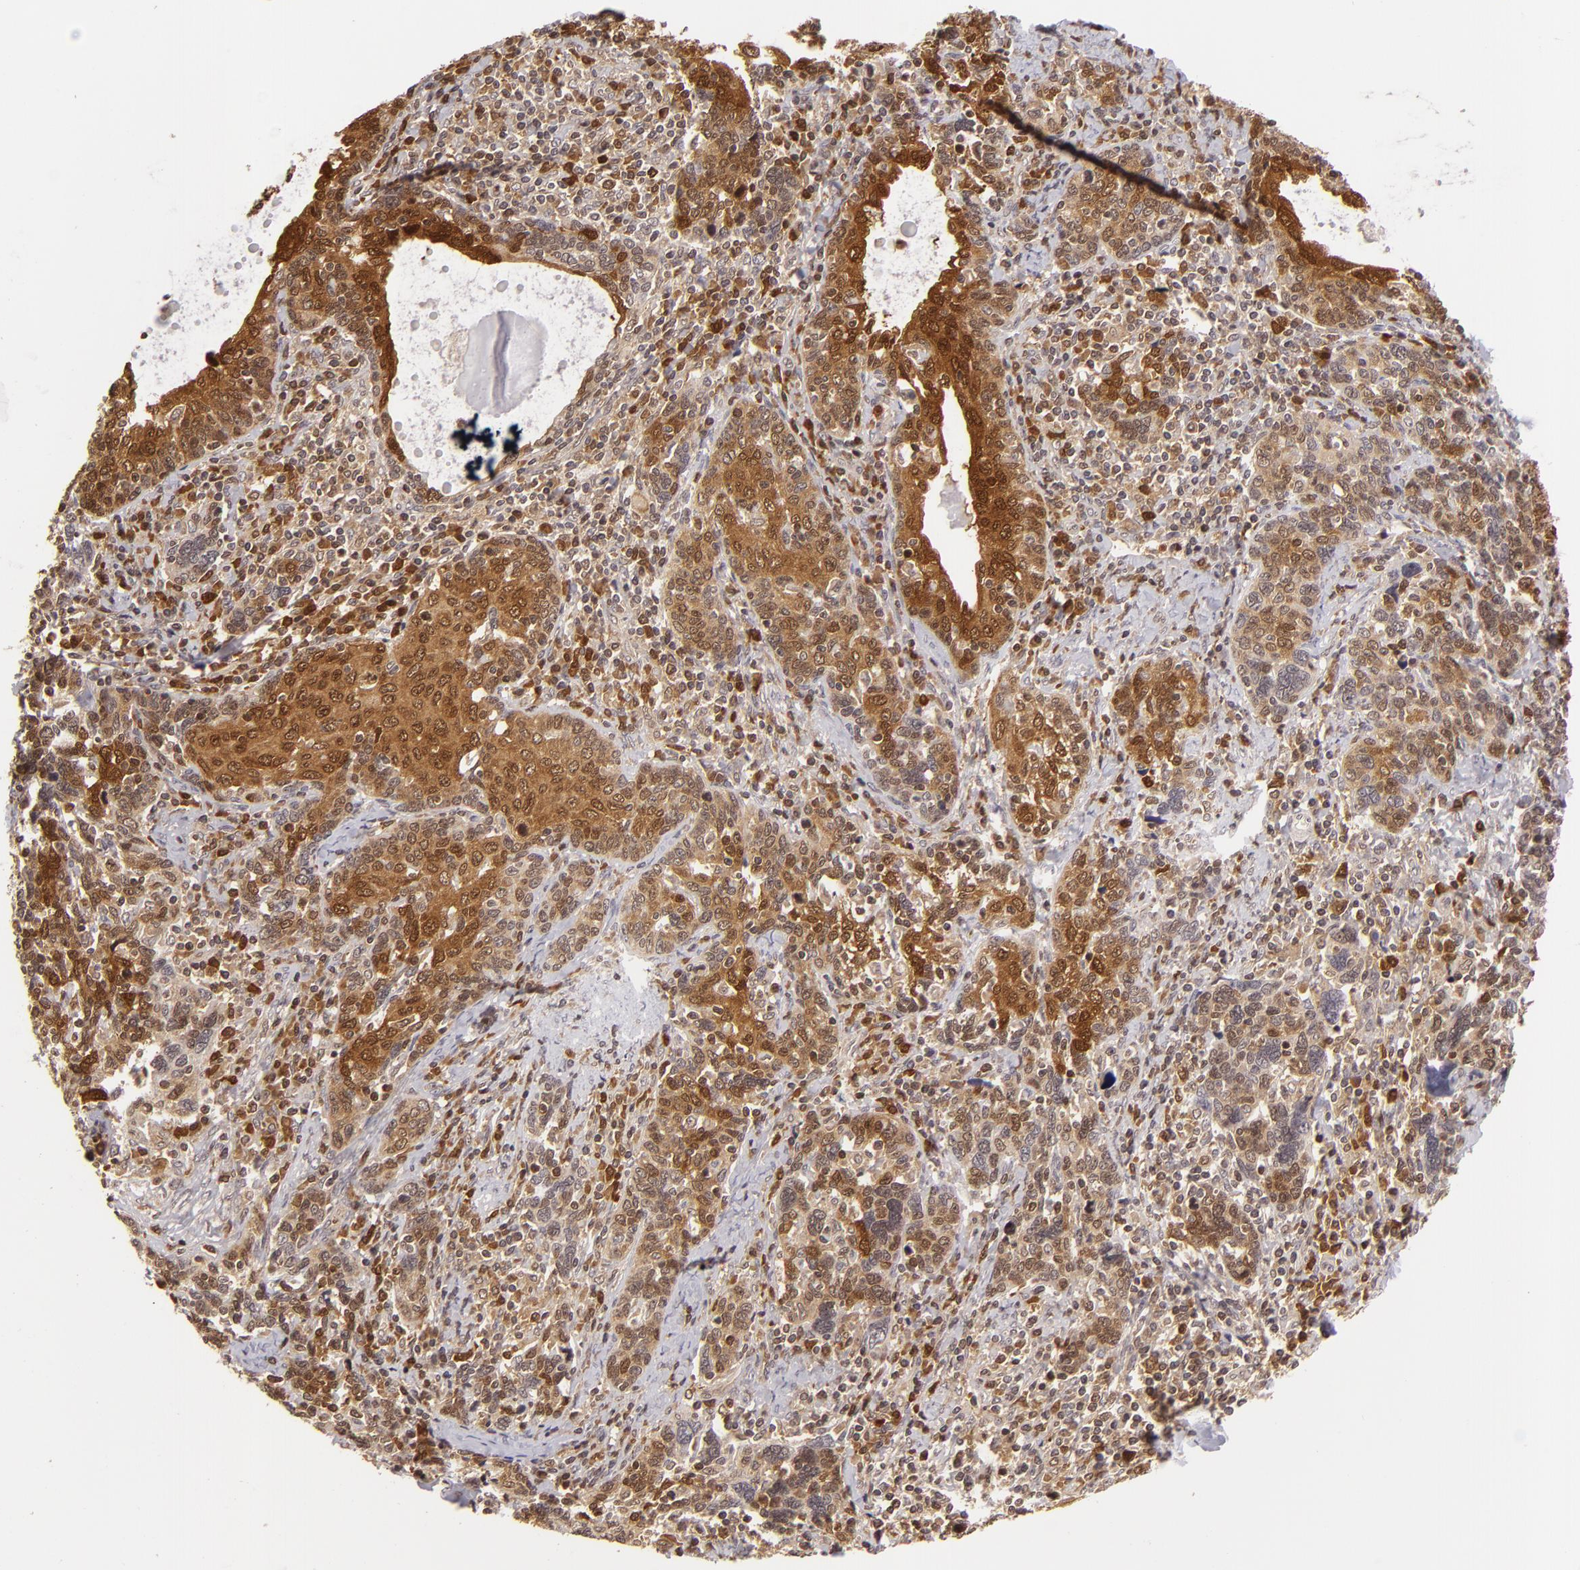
{"staining": {"intensity": "strong", "quantity": ">75%", "location": "cytoplasmic/membranous,nuclear"}, "tissue": "cervical cancer", "cell_type": "Tumor cells", "image_type": "cancer", "snomed": [{"axis": "morphology", "description": "Squamous cell carcinoma, NOS"}, {"axis": "topography", "description": "Cervix"}], "caption": "Protein expression by IHC shows strong cytoplasmic/membranous and nuclear positivity in approximately >75% of tumor cells in cervical cancer (squamous cell carcinoma). (Brightfield microscopy of DAB IHC at high magnification).", "gene": "ZBTB33", "patient": {"sex": "female", "age": 41}}